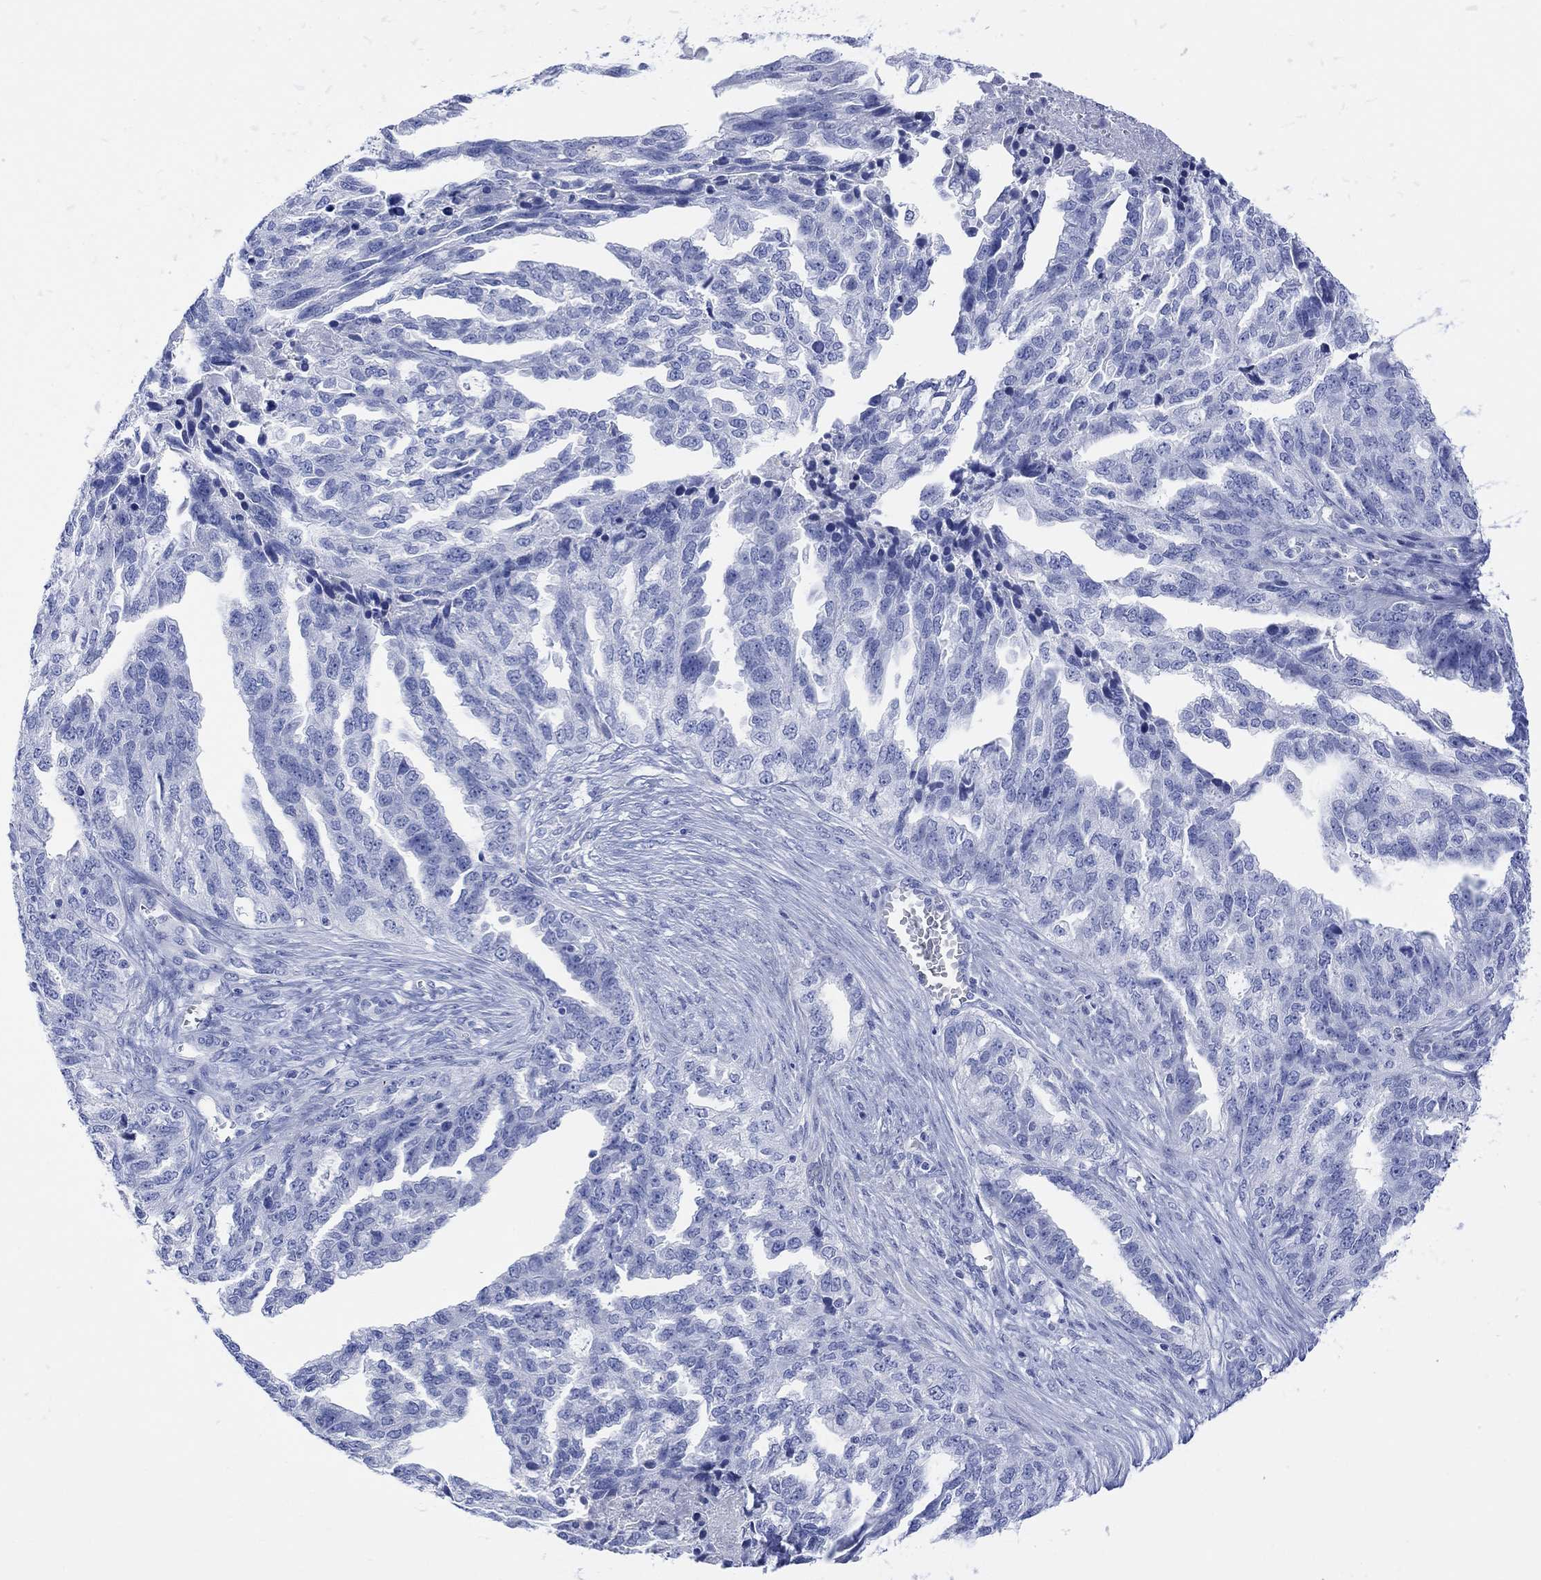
{"staining": {"intensity": "negative", "quantity": "none", "location": "none"}, "tissue": "ovarian cancer", "cell_type": "Tumor cells", "image_type": "cancer", "snomed": [{"axis": "morphology", "description": "Cystadenocarcinoma, serous, NOS"}, {"axis": "topography", "description": "Ovary"}], "caption": "This is an immunohistochemistry image of human ovarian cancer (serous cystadenocarcinoma). There is no positivity in tumor cells.", "gene": "GNG13", "patient": {"sex": "female", "age": 51}}